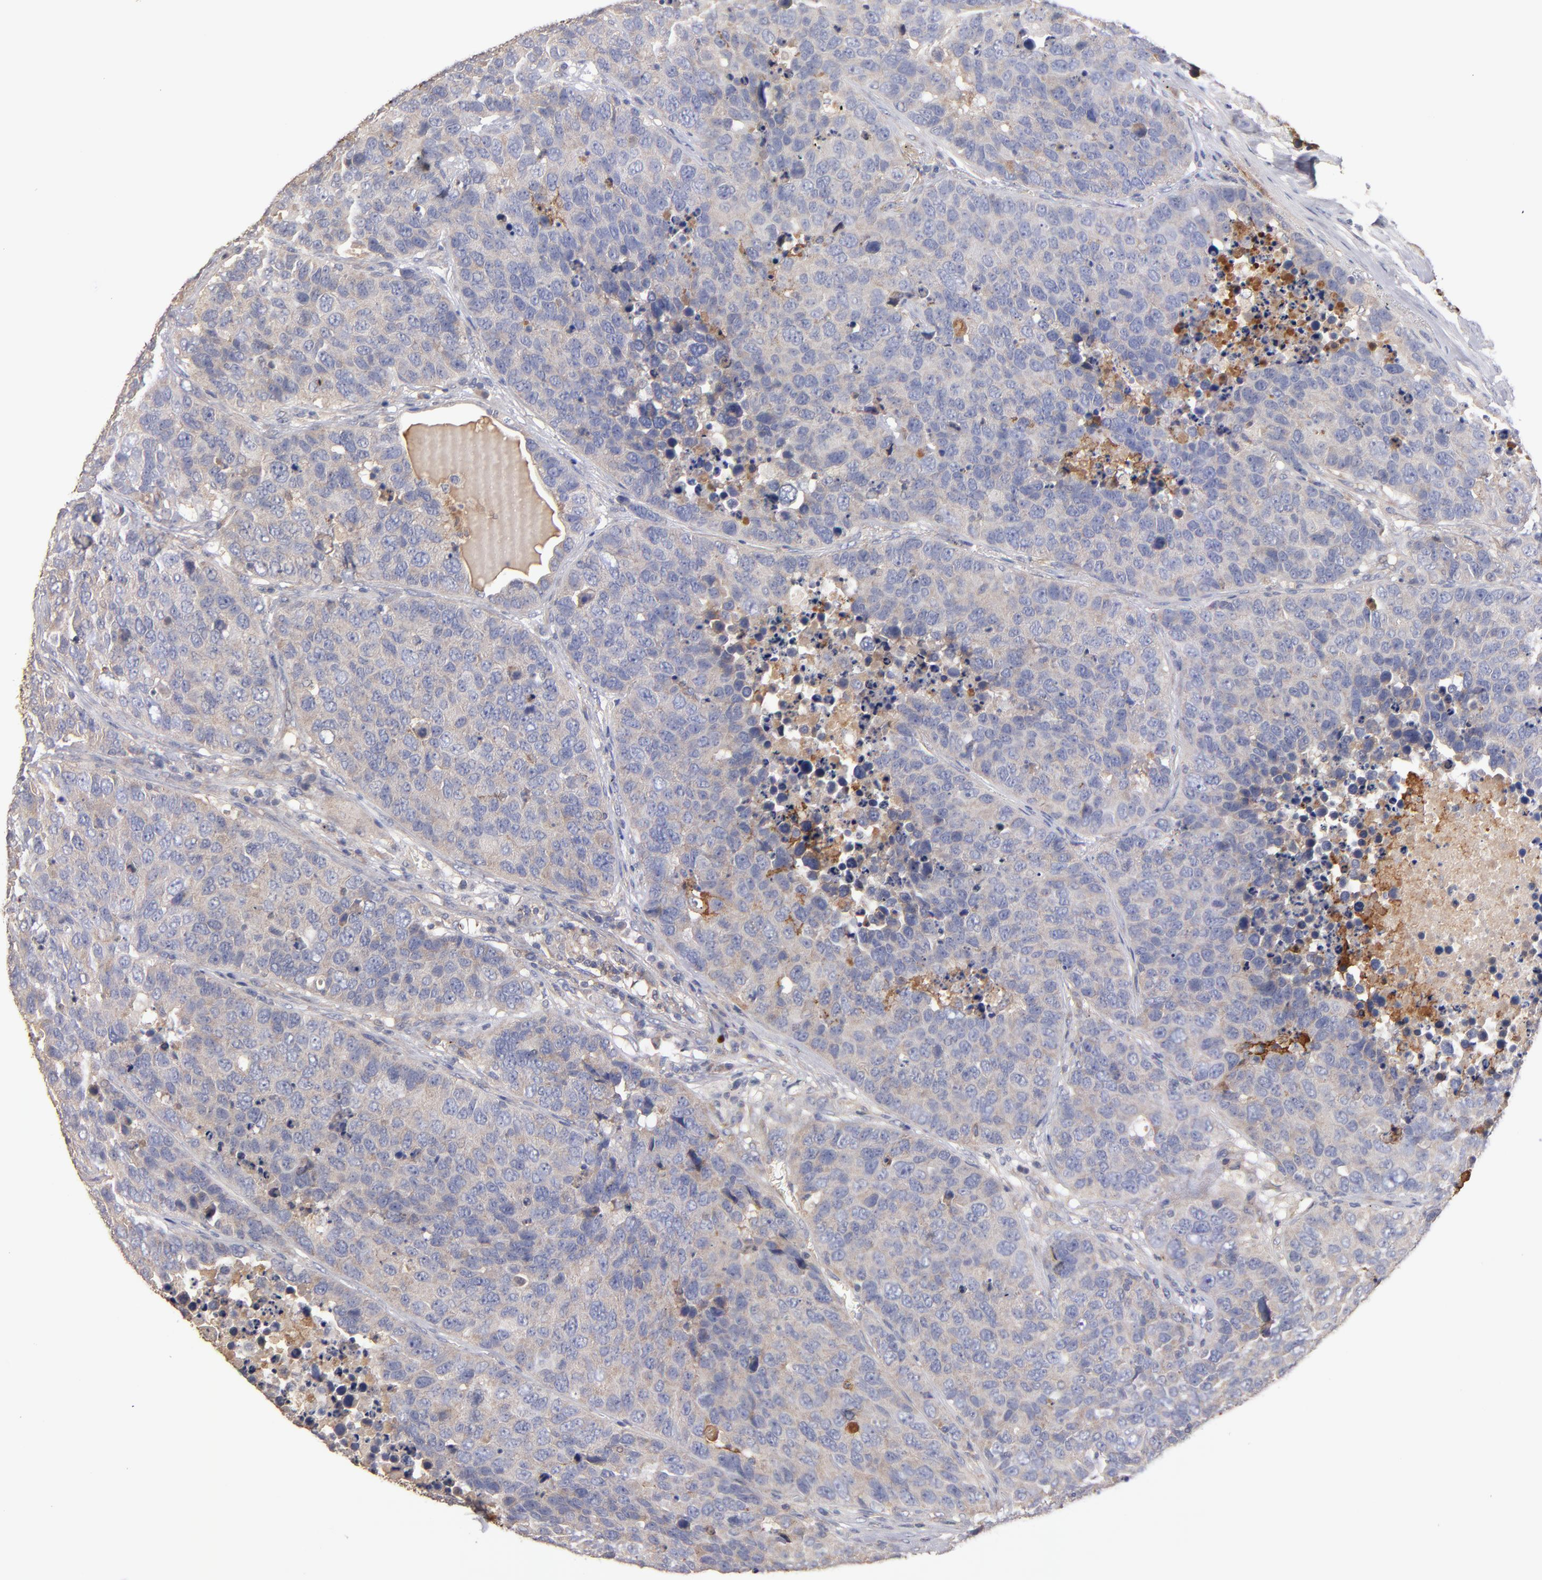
{"staining": {"intensity": "weak", "quantity": "25%-75%", "location": "cytoplasmic/membranous"}, "tissue": "carcinoid", "cell_type": "Tumor cells", "image_type": "cancer", "snomed": [{"axis": "morphology", "description": "Carcinoid, malignant, NOS"}, {"axis": "topography", "description": "Lung"}], "caption": "Weak cytoplasmic/membranous protein expression is seen in about 25%-75% of tumor cells in carcinoid (malignant).", "gene": "DACT1", "patient": {"sex": "male", "age": 60}}